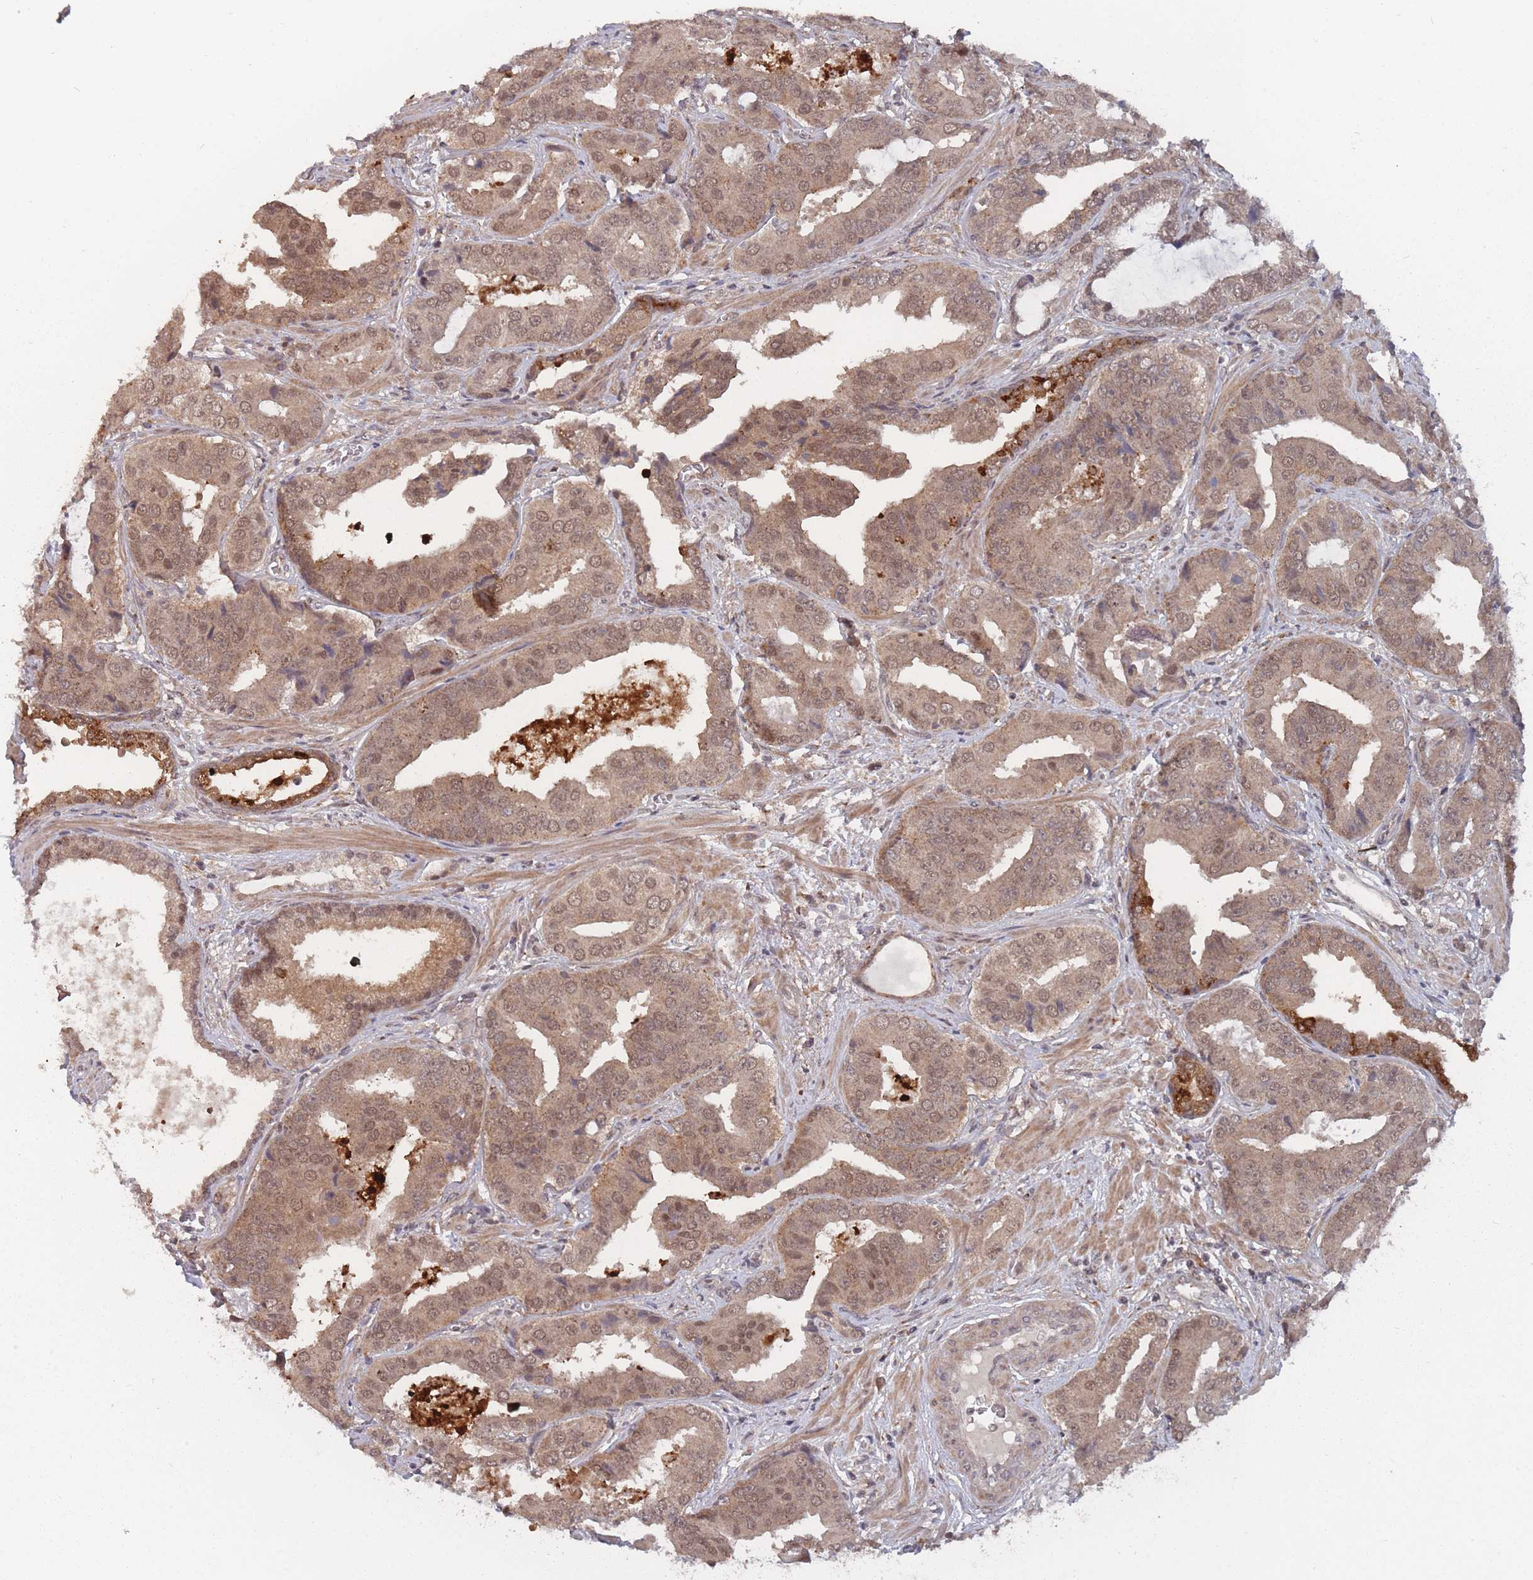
{"staining": {"intensity": "moderate", "quantity": ">75%", "location": "cytoplasmic/membranous,nuclear"}, "tissue": "prostate cancer", "cell_type": "Tumor cells", "image_type": "cancer", "snomed": [{"axis": "morphology", "description": "Adenocarcinoma, High grade"}, {"axis": "topography", "description": "Prostate"}], "caption": "Prostate cancer was stained to show a protein in brown. There is medium levels of moderate cytoplasmic/membranous and nuclear staining in about >75% of tumor cells.", "gene": "CNTRL", "patient": {"sex": "male", "age": 71}}